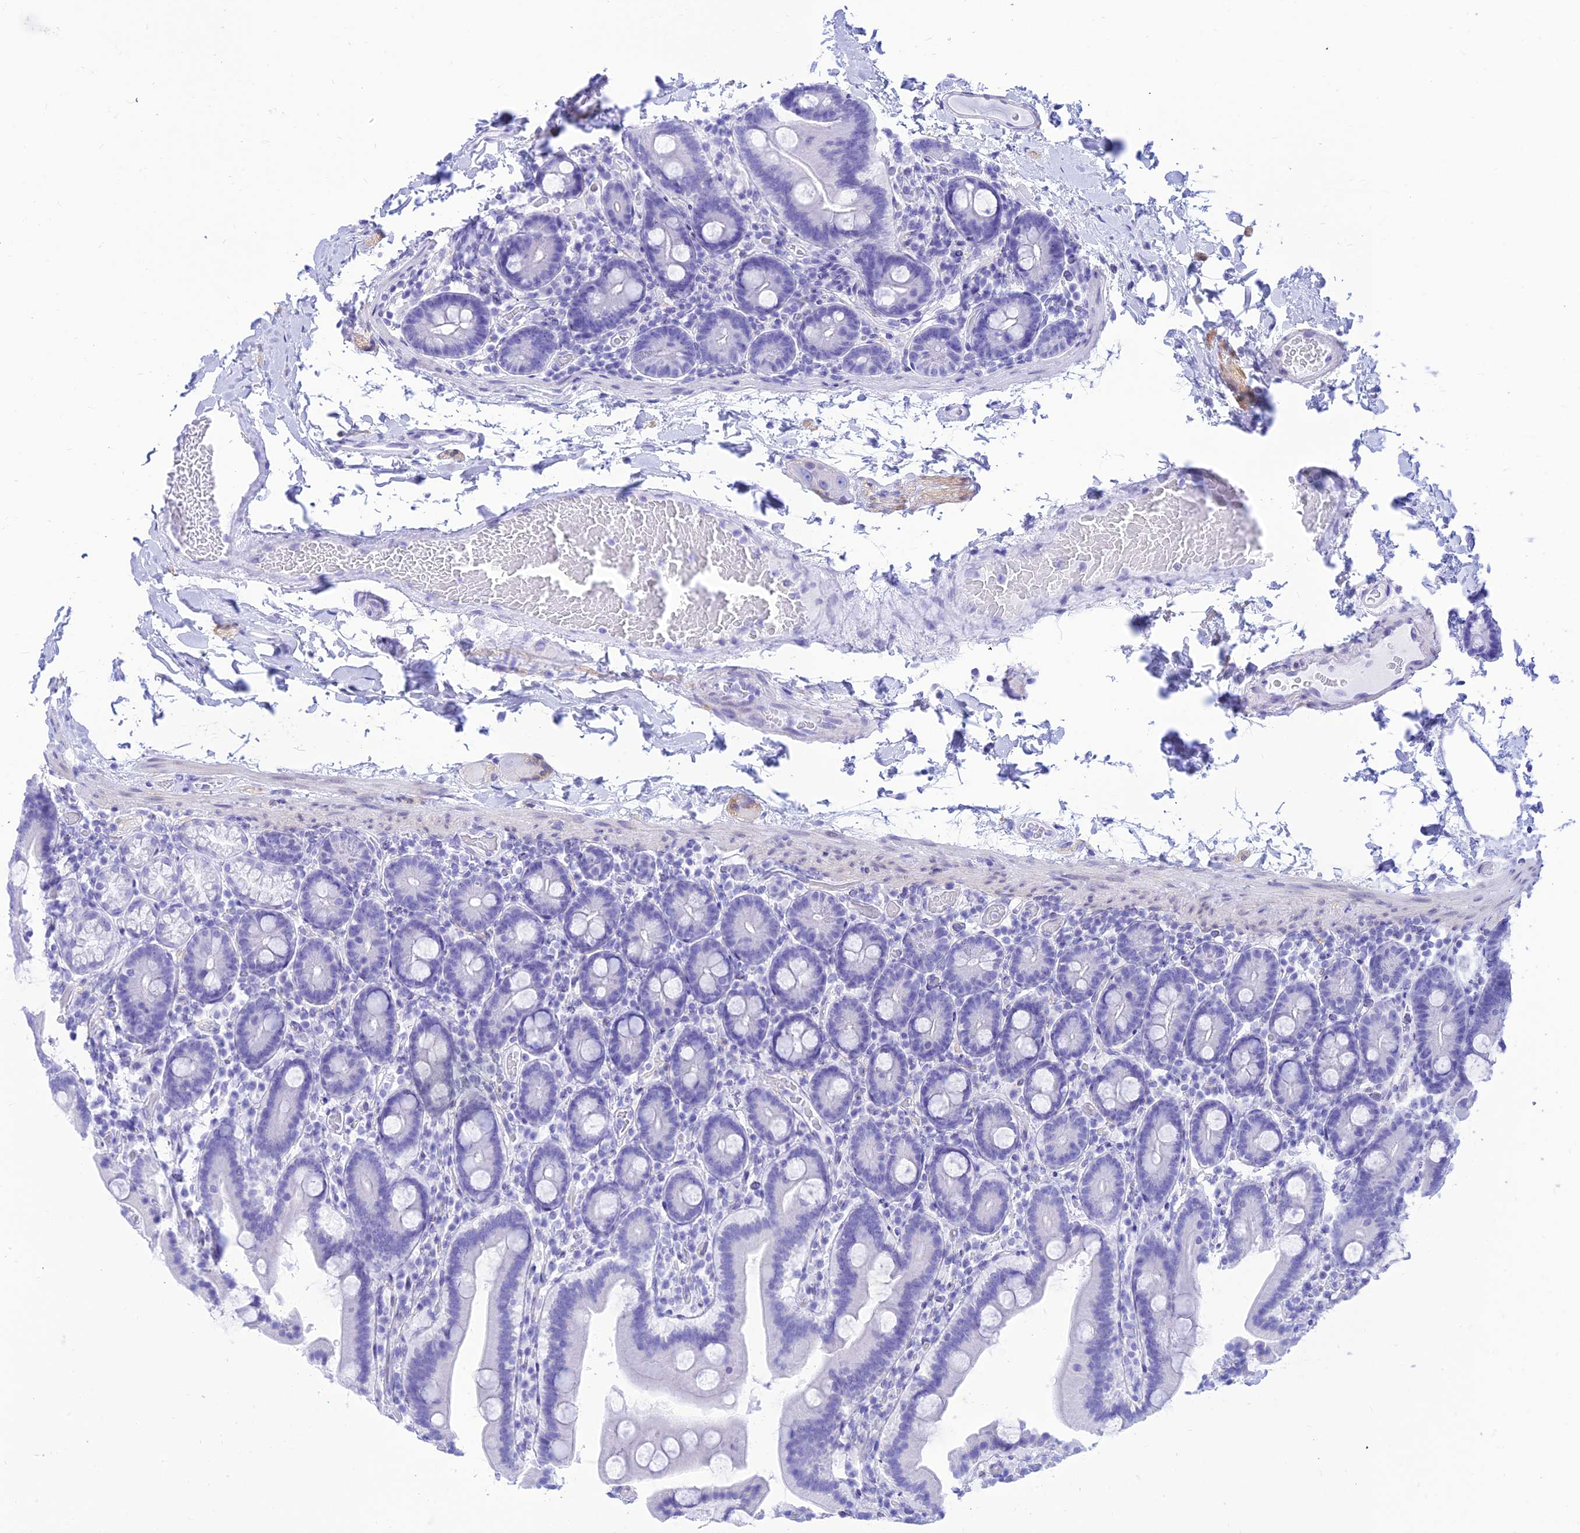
{"staining": {"intensity": "negative", "quantity": "none", "location": "none"}, "tissue": "duodenum", "cell_type": "Glandular cells", "image_type": "normal", "snomed": [{"axis": "morphology", "description": "Normal tissue, NOS"}, {"axis": "topography", "description": "Duodenum"}], "caption": "Duodenum stained for a protein using immunohistochemistry demonstrates no expression glandular cells.", "gene": "PRNP", "patient": {"sex": "male", "age": 55}}